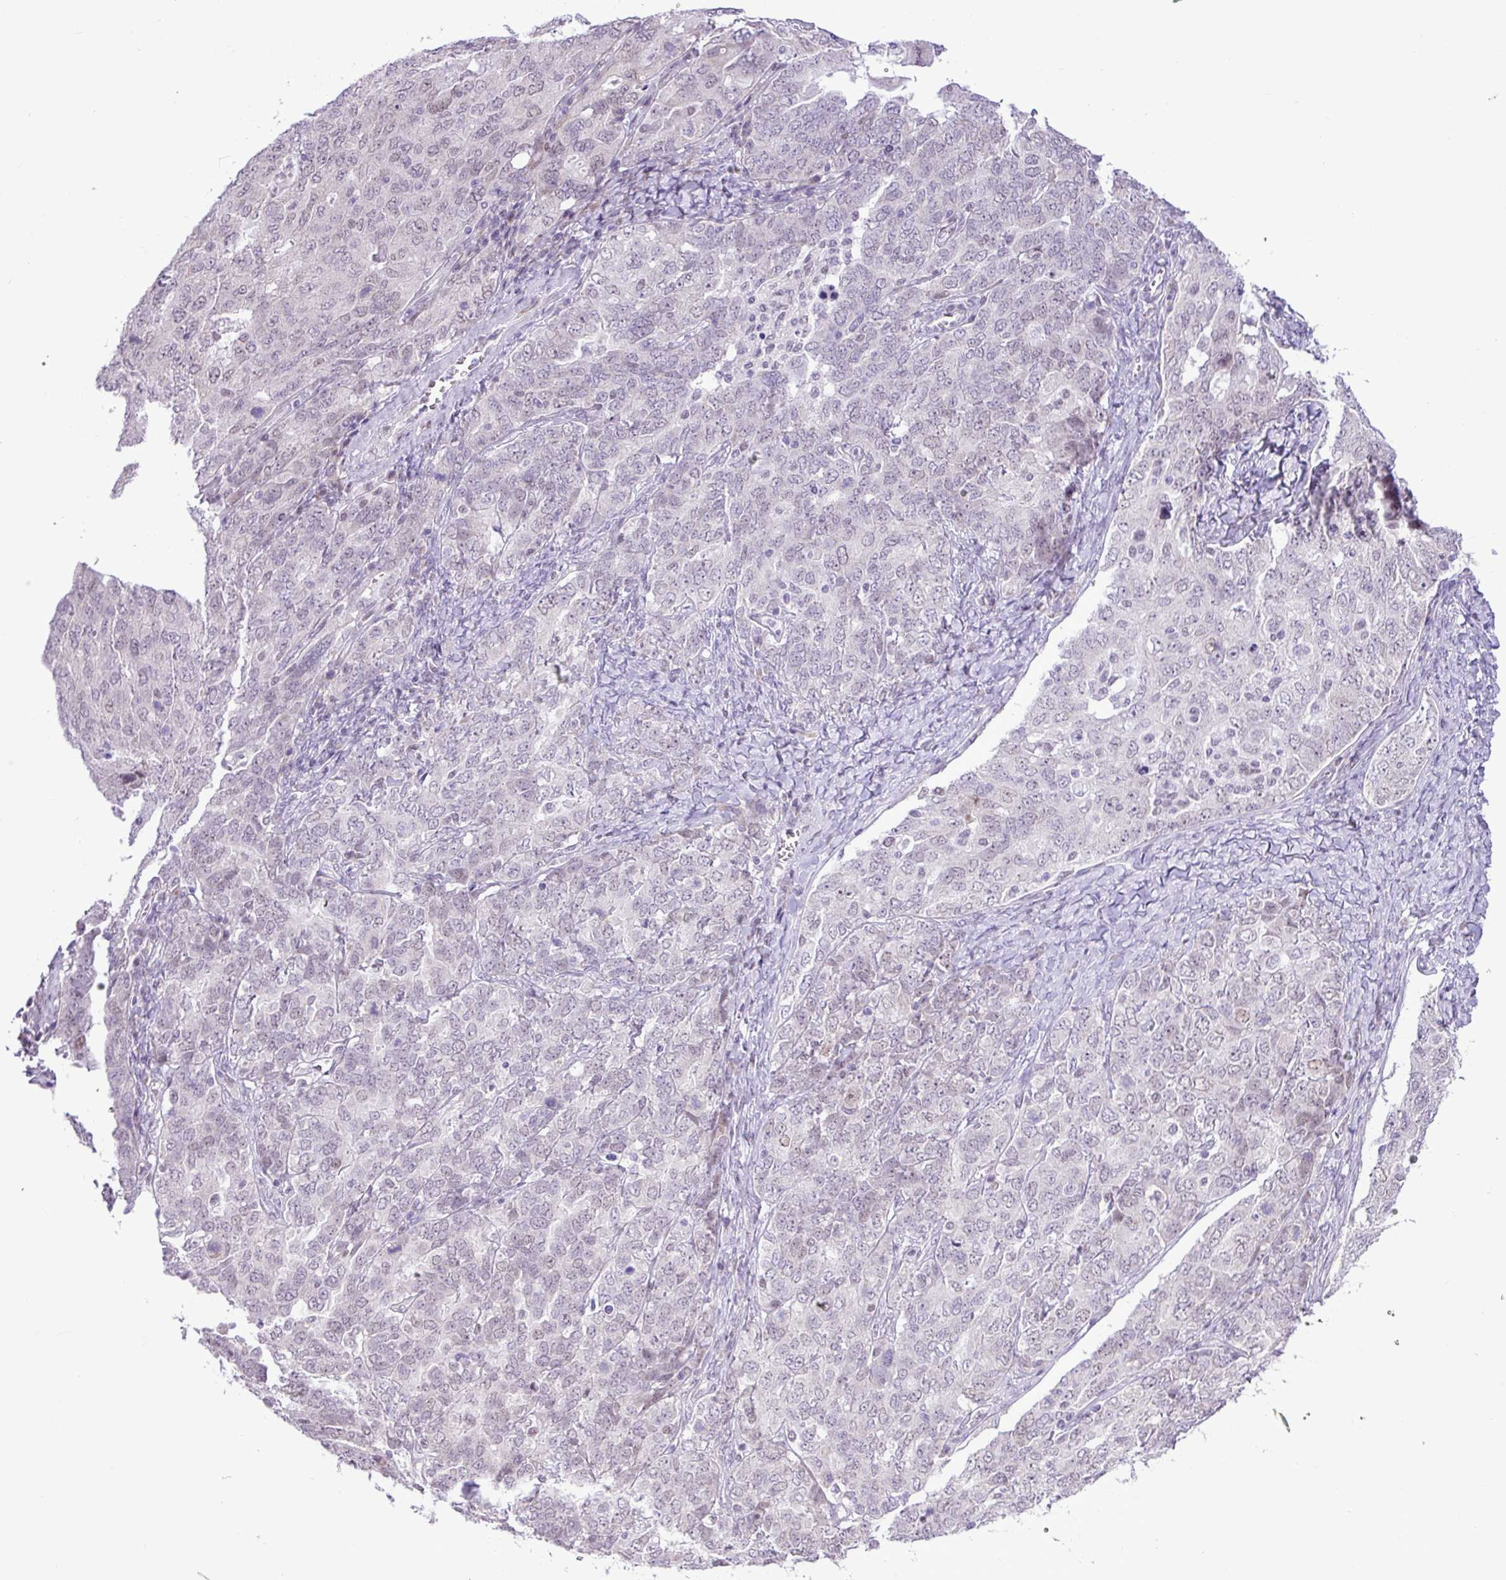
{"staining": {"intensity": "negative", "quantity": "none", "location": "none"}, "tissue": "ovarian cancer", "cell_type": "Tumor cells", "image_type": "cancer", "snomed": [{"axis": "morphology", "description": "Carcinoma, endometroid"}, {"axis": "topography", "description": "Ovary"}], "caption": "High magnification brightfield microscopy of ovarian endometroid carcinoma stained with DAB (3,3'-diaminobenzidine) (brown) and counterstained with hematoxylin (blue): tumor cells show no significant expression.", "gene": "ELOA2", "patient": {"sex": "female", "age": 62}}